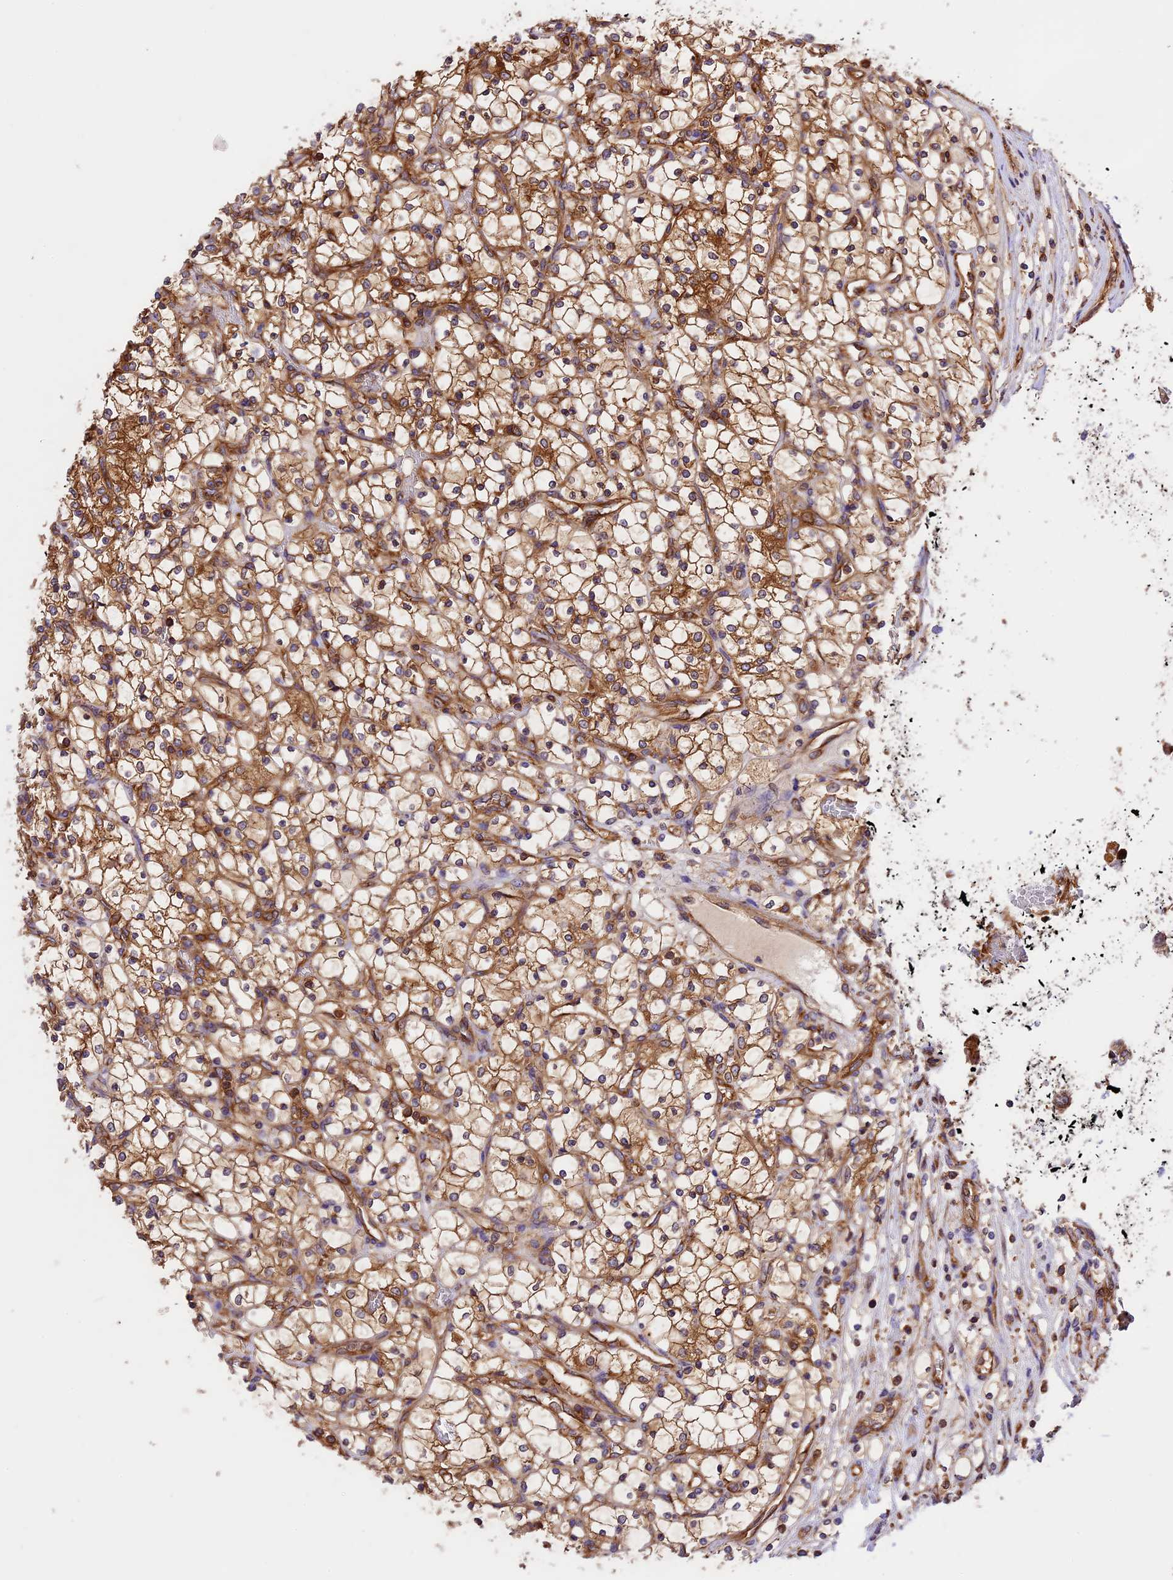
{"staining": {"intensity": "moderate", "quantity": ">75%", "location": "cytoplasmic/membranous"}, "tissue": "renal cancer", "cell_type": "Tumor cells", "image_type": "cancer", "snomed": [{"axis": "morphology", "description": "Adenocarcinoma, NOS"}, {"axis": "topography", "description": "Kidney"}], "caption": "Immunohistochemistry of human renal cancer (adenocarcinoma) shows medium levels of moderate cytoplasmic/membranous expression in approximately >75% of tumor cells.", "gene": "KARS1", "patient": {"sex": "female", "age": 69}}